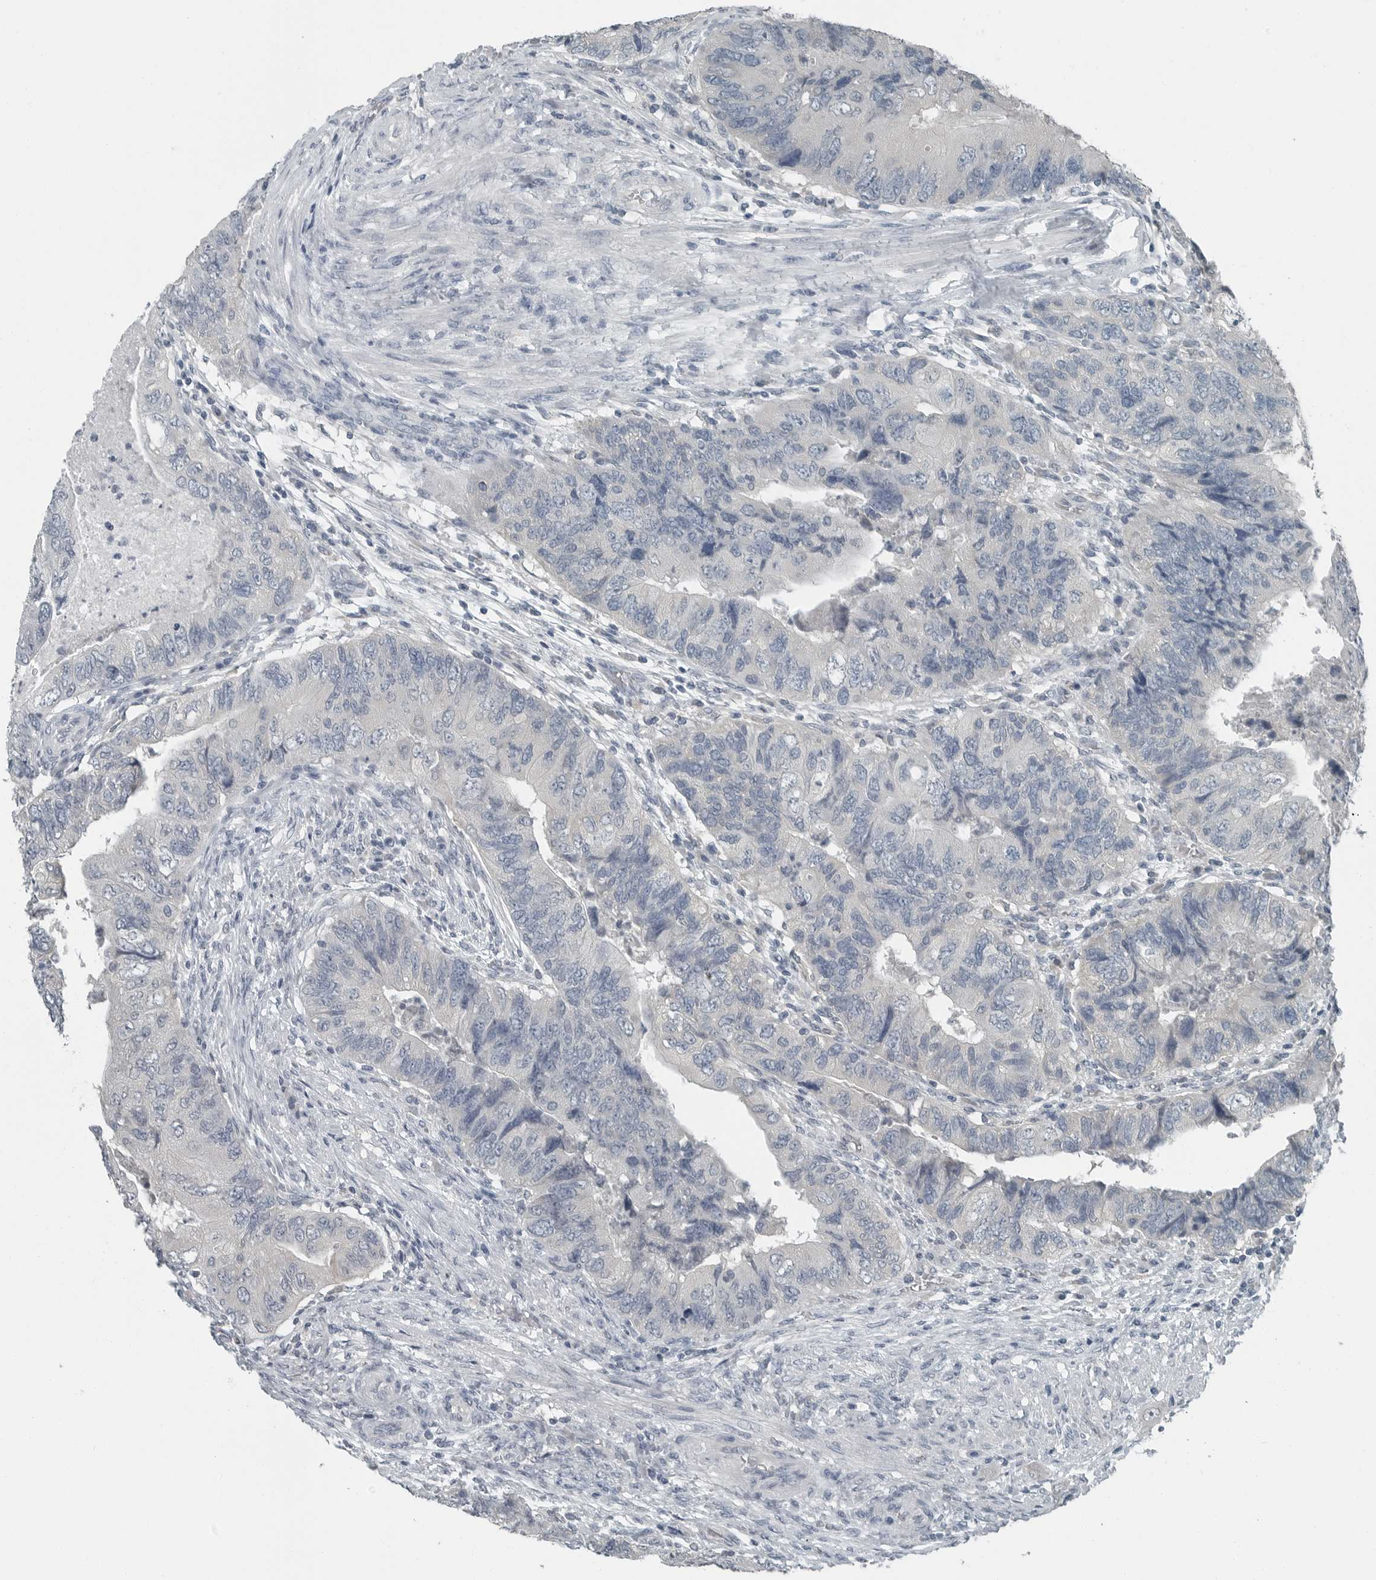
{"staining": {"intensity": "negative", "quantity": "none", "location": "none"}, "tissue": "colorectal cancer", "cell_type": "Tumor cells", "image_type": "cancer", "snomed": [{"axis": "morphology", "description": "Adenocarcinoma, NOS"}, {"axis": "topography", "description": "Rectum"}], "caption": "IHC histopathology image of neoplastic tissue: human colorectal cancer (adenocarcinoma) stained with DAB reveals no significant protein positivity in tumor cells.", "gene": "KYAT1", "patient": {"sex": "male", "age": 63}}